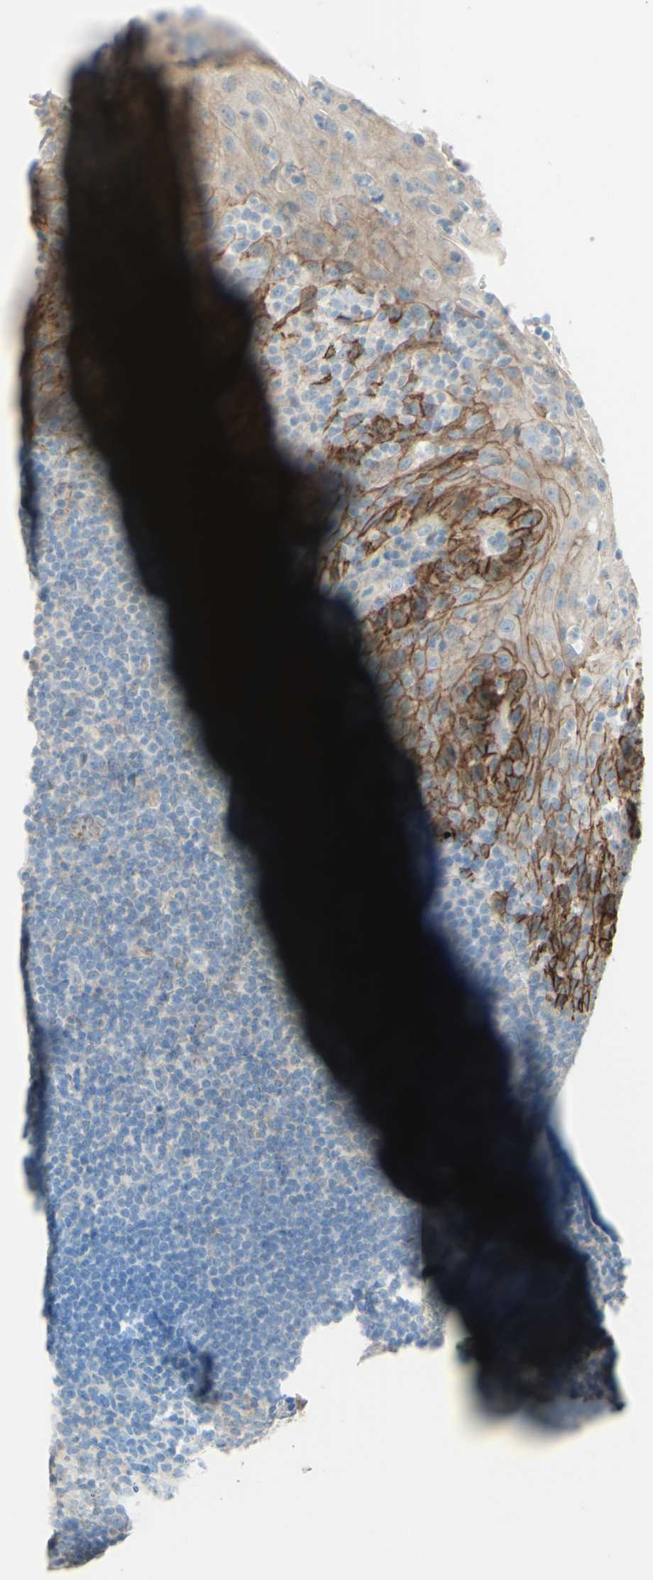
{"staining": {"intensity": "negative", "quantity": "none", "location": "none"}, "tissue": "tonsil", "cell_type": "Germinal center cells", "image_type": "normal", "snomed": [{"axis": "morphology", "description": "Normal tissue, NOS"}, {"axis": "topography", "description": "Tonsil"}], "caption": "This is an immunohistochemistry histopathology image of unremarkable human tonsil. There is no expression in germinal center cells.", "gene": "RNF149", "patient": {"sex": "male", "age": 37}}